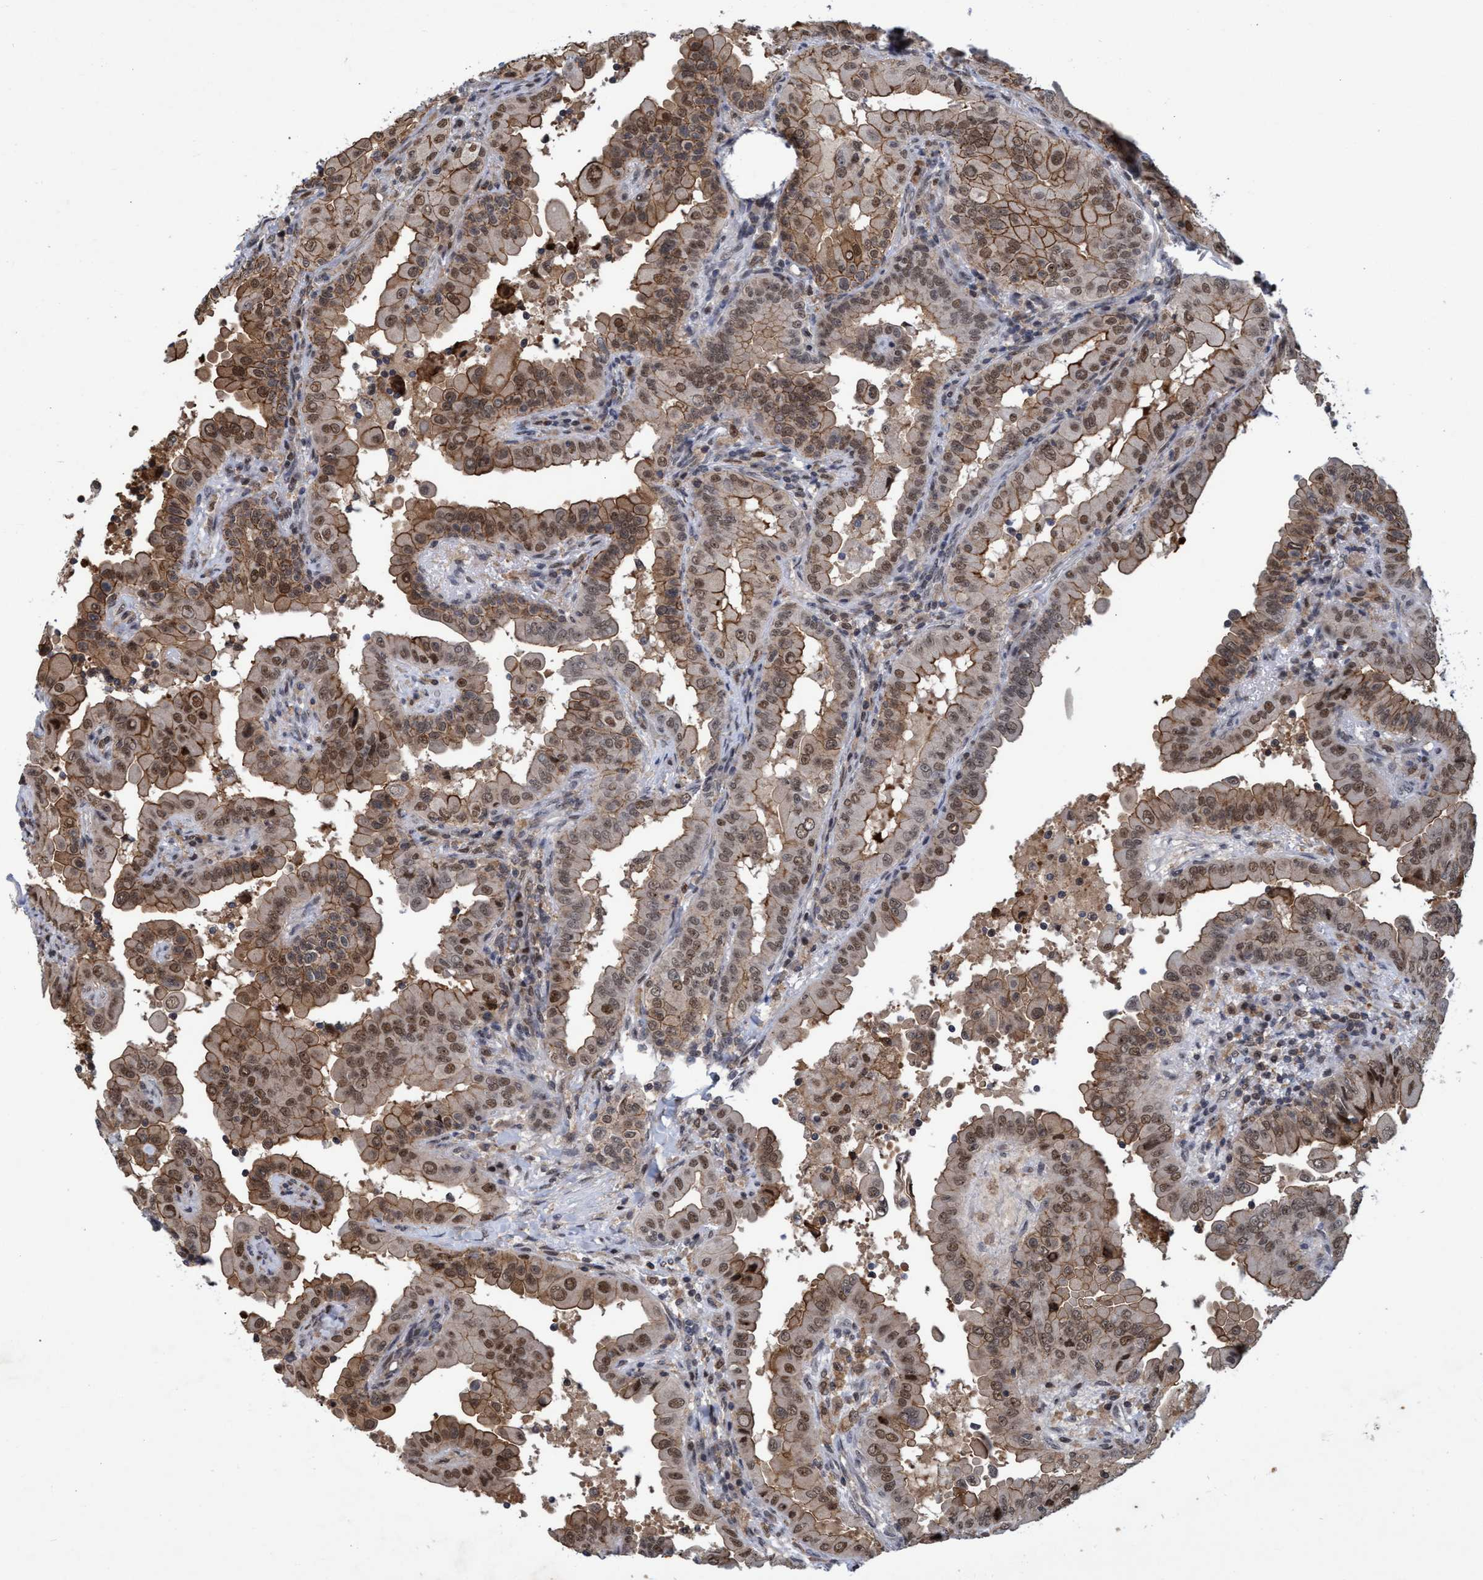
{"staining": {"intensity": "moderate", "quantity": ">75%", "location": "cytoplasmic/membranous,nuclear"}, "tissue": "thyroid cancer", "cell_type": "Tumor cells", "image_type": "cancer", "snomed": [{"axis": "morphology", "description": "Papillary adenocarcinoma, NOS"}, {"axis": "topography", "description": "Thyroid gland"}], "caption": "DAB immunohistochemical staining of human papillary adenocarcinoma (thyroid) shows moderate cytoplasmic/membranous and nuclear protein positivity in approximately >75% of tumor cells.", "gene": "GTF2F1", "patient": {"sex": "male", "age": 33}}